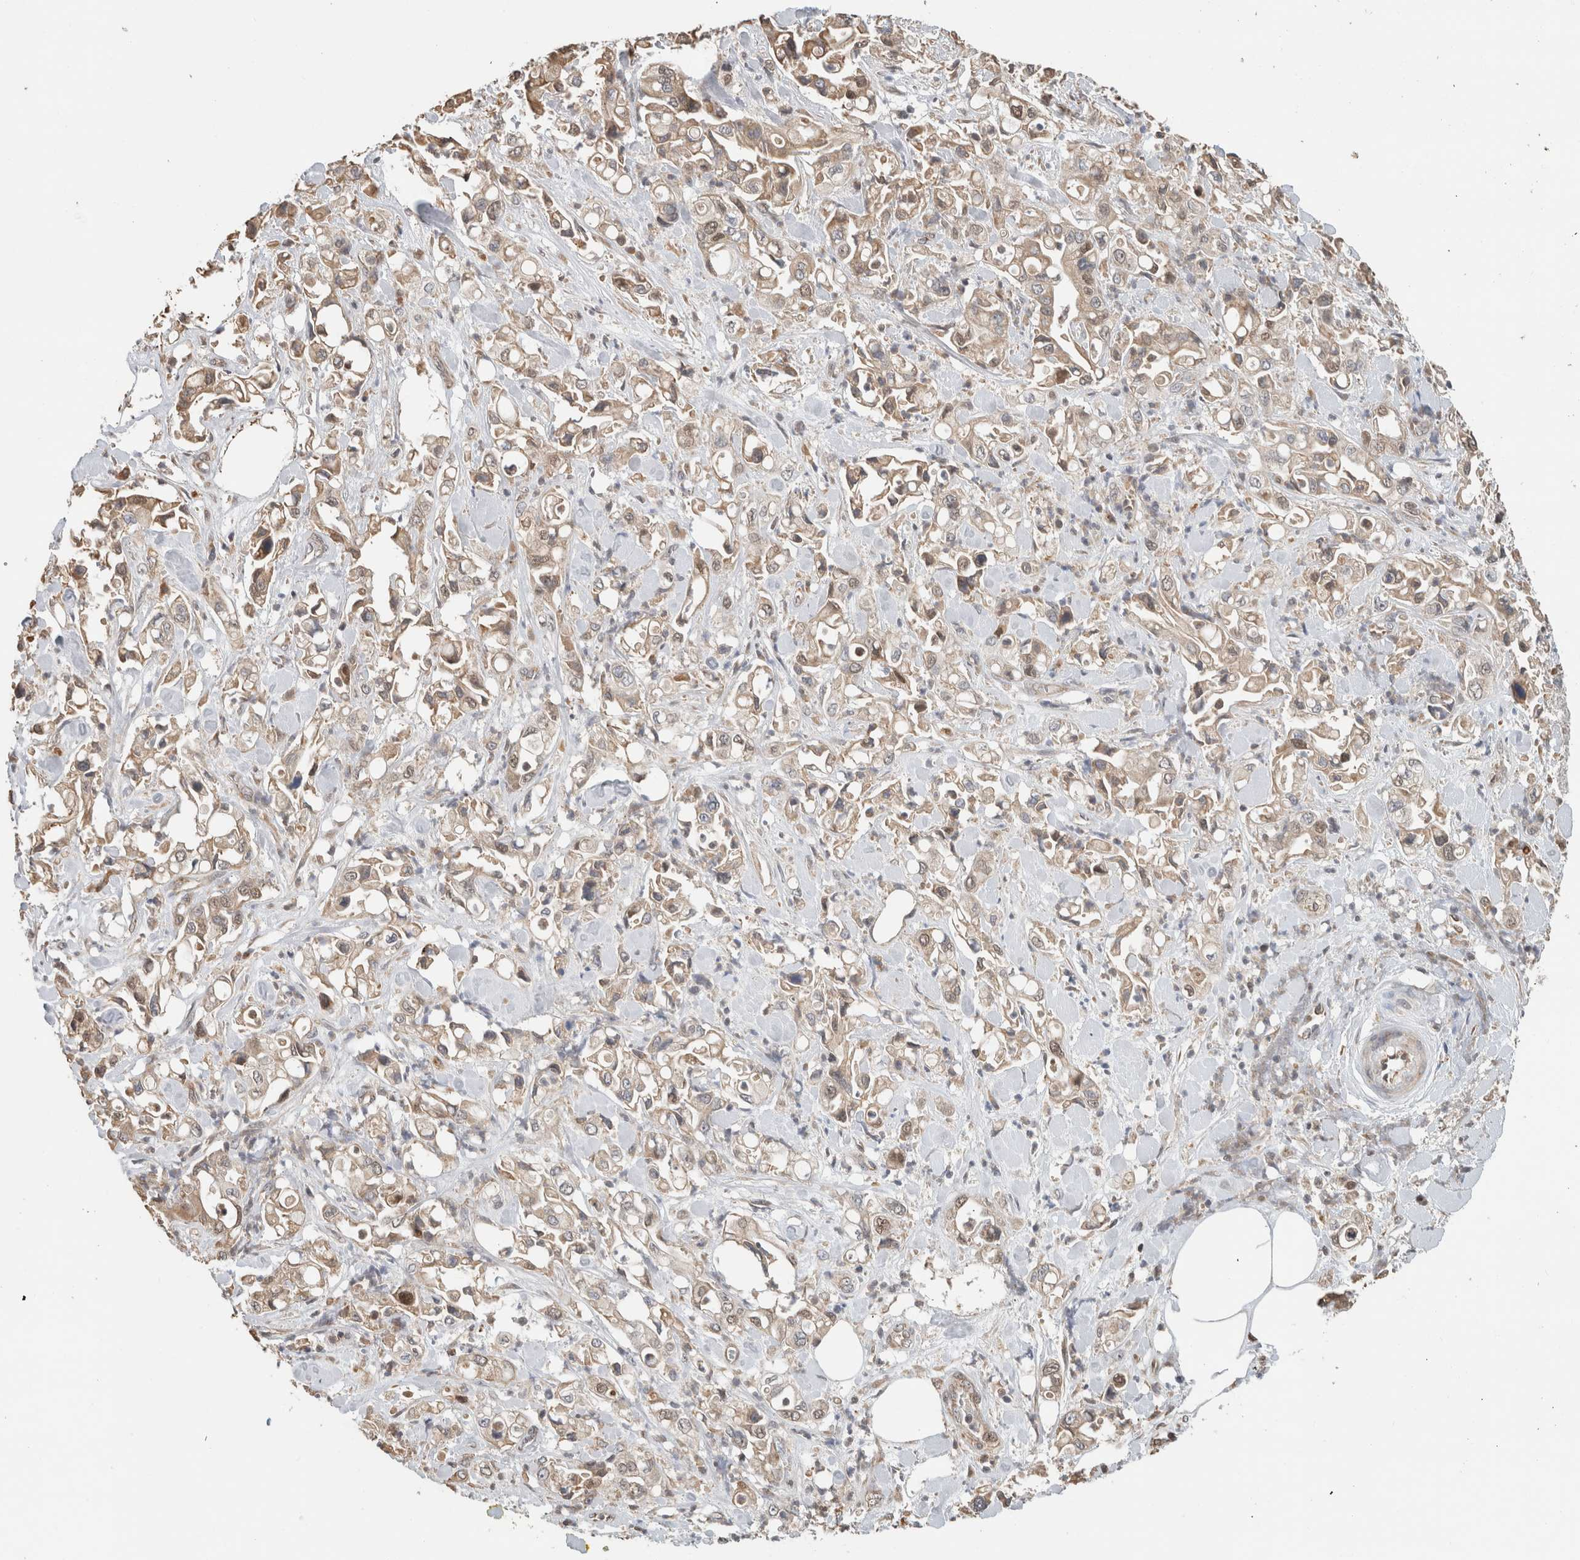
{"staining": {"intensity": "weak", "quantity": "25%-75%", "location": "cytoplasmic/membranous"}, "tissue": "pancreatic cancer", "cell_type": "Tumor cells", "image_type": "cancer", "snomed": [{"axis": "morphology", "description": "Adenocarcinoma, NOS"}, {"axis": "topography", "description": "Pancreas"}], "caption": "Tumor cells reveal low levels of weak cytoplasmic/membranous positivity in about 25%-75% of cells in pancreatic cancer (adenocarcinoma).", "gene": "GINS4", "patient": {"sex": "male", "age": 70}}